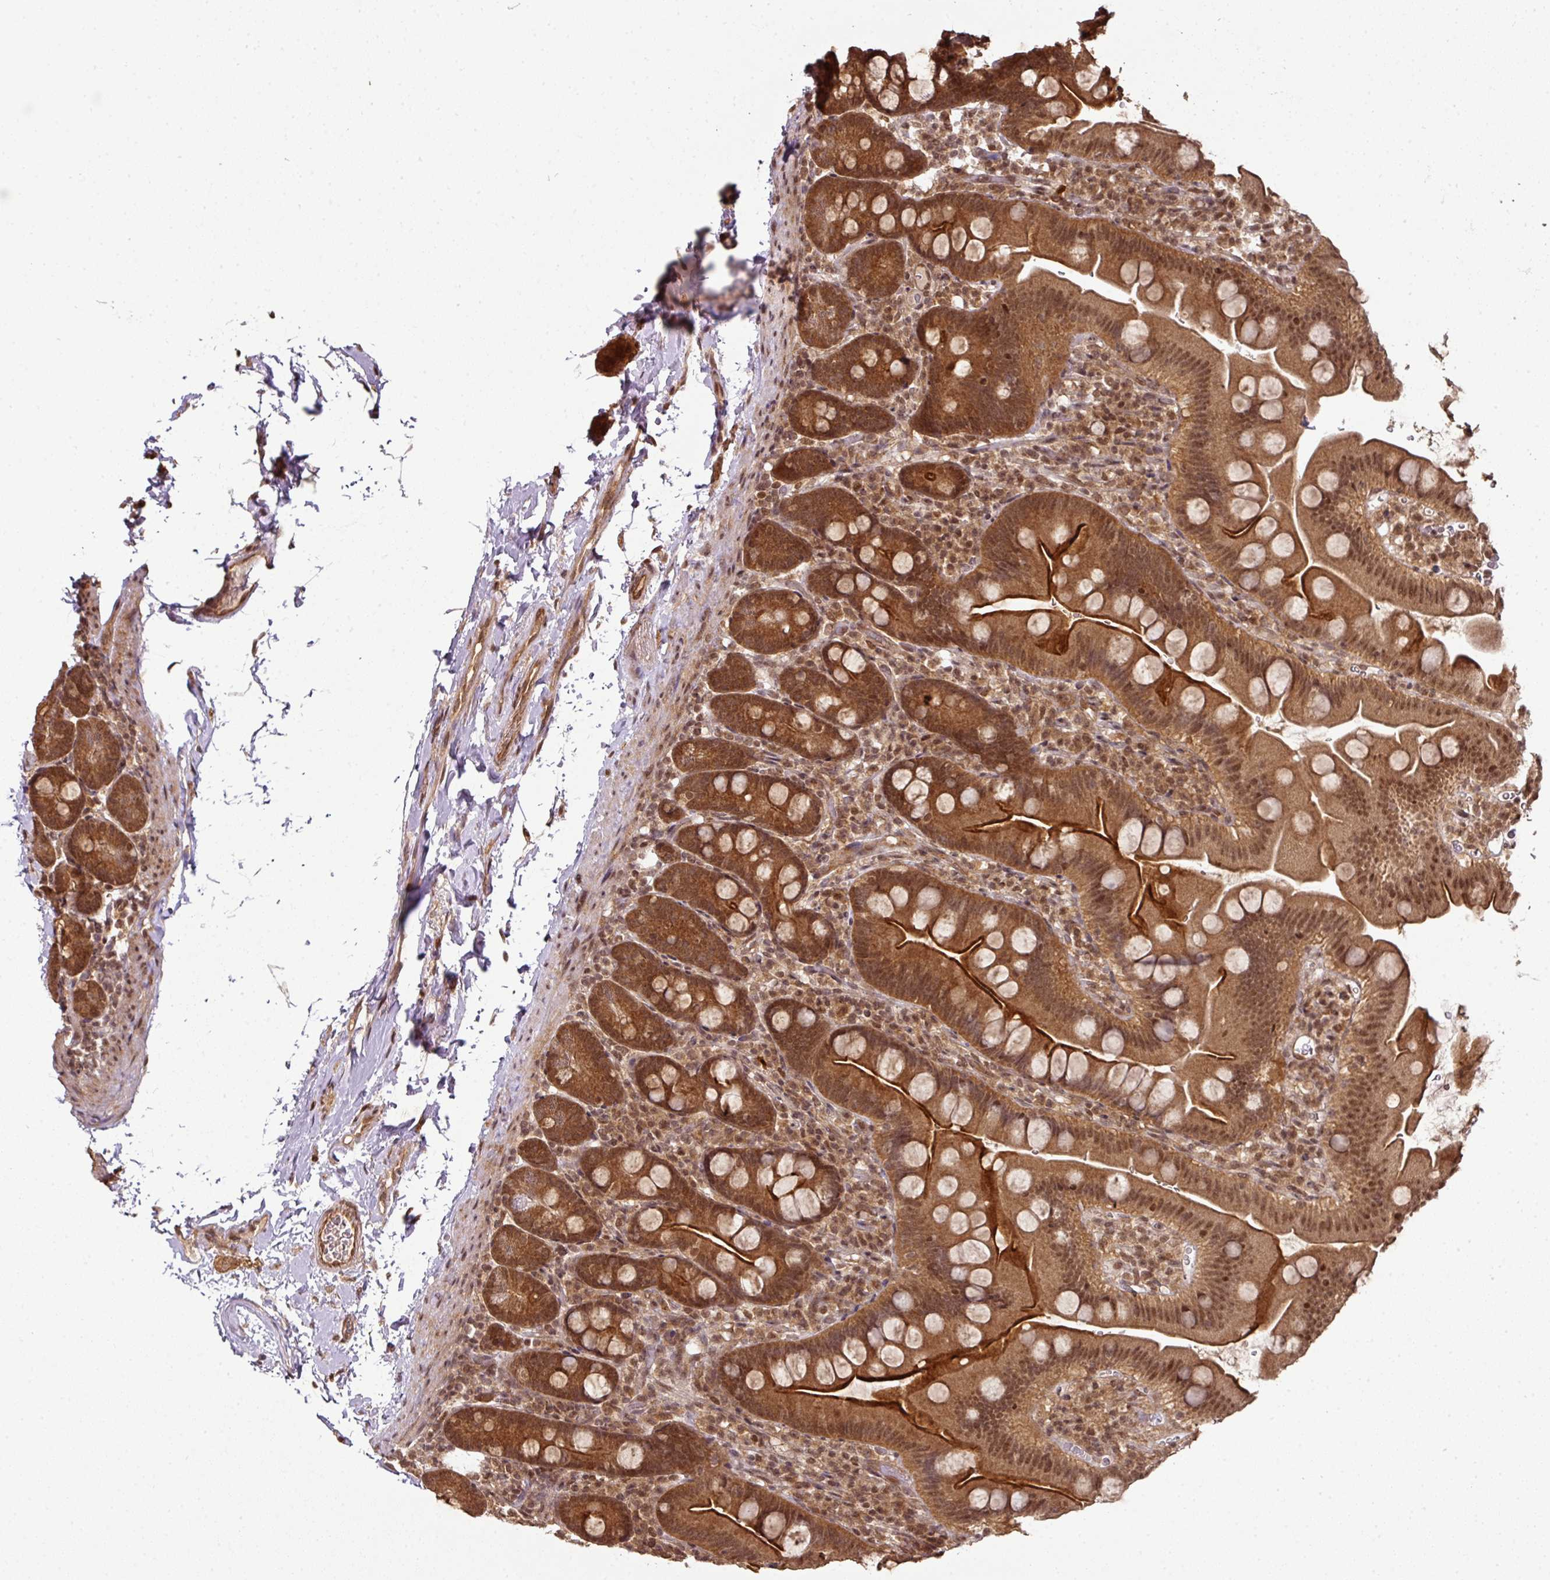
{"staining": {"intensity": "strong", "quantity": ">75%", "location": "cytoplasmic/membranous,nuclear"}, "tissue": "small intestine", "cell_type": "Glandular cells", "image_type": "normal", "snomed": [{"axis": "morphology", "description": "Normal tissue, NOS"}, {"axis": "topography", "description": "Small intestine"}], "caption": "Unremarkable small intestine demonstrates strong cytoplasmic/membranous,nuclear positivity in about >75% of glandular cells (brown staining indicates protein expression, while blue staining denotes nuclei)..", "gene": "ANKRD18A", "patient": {"sex": "female", "age": 68}}